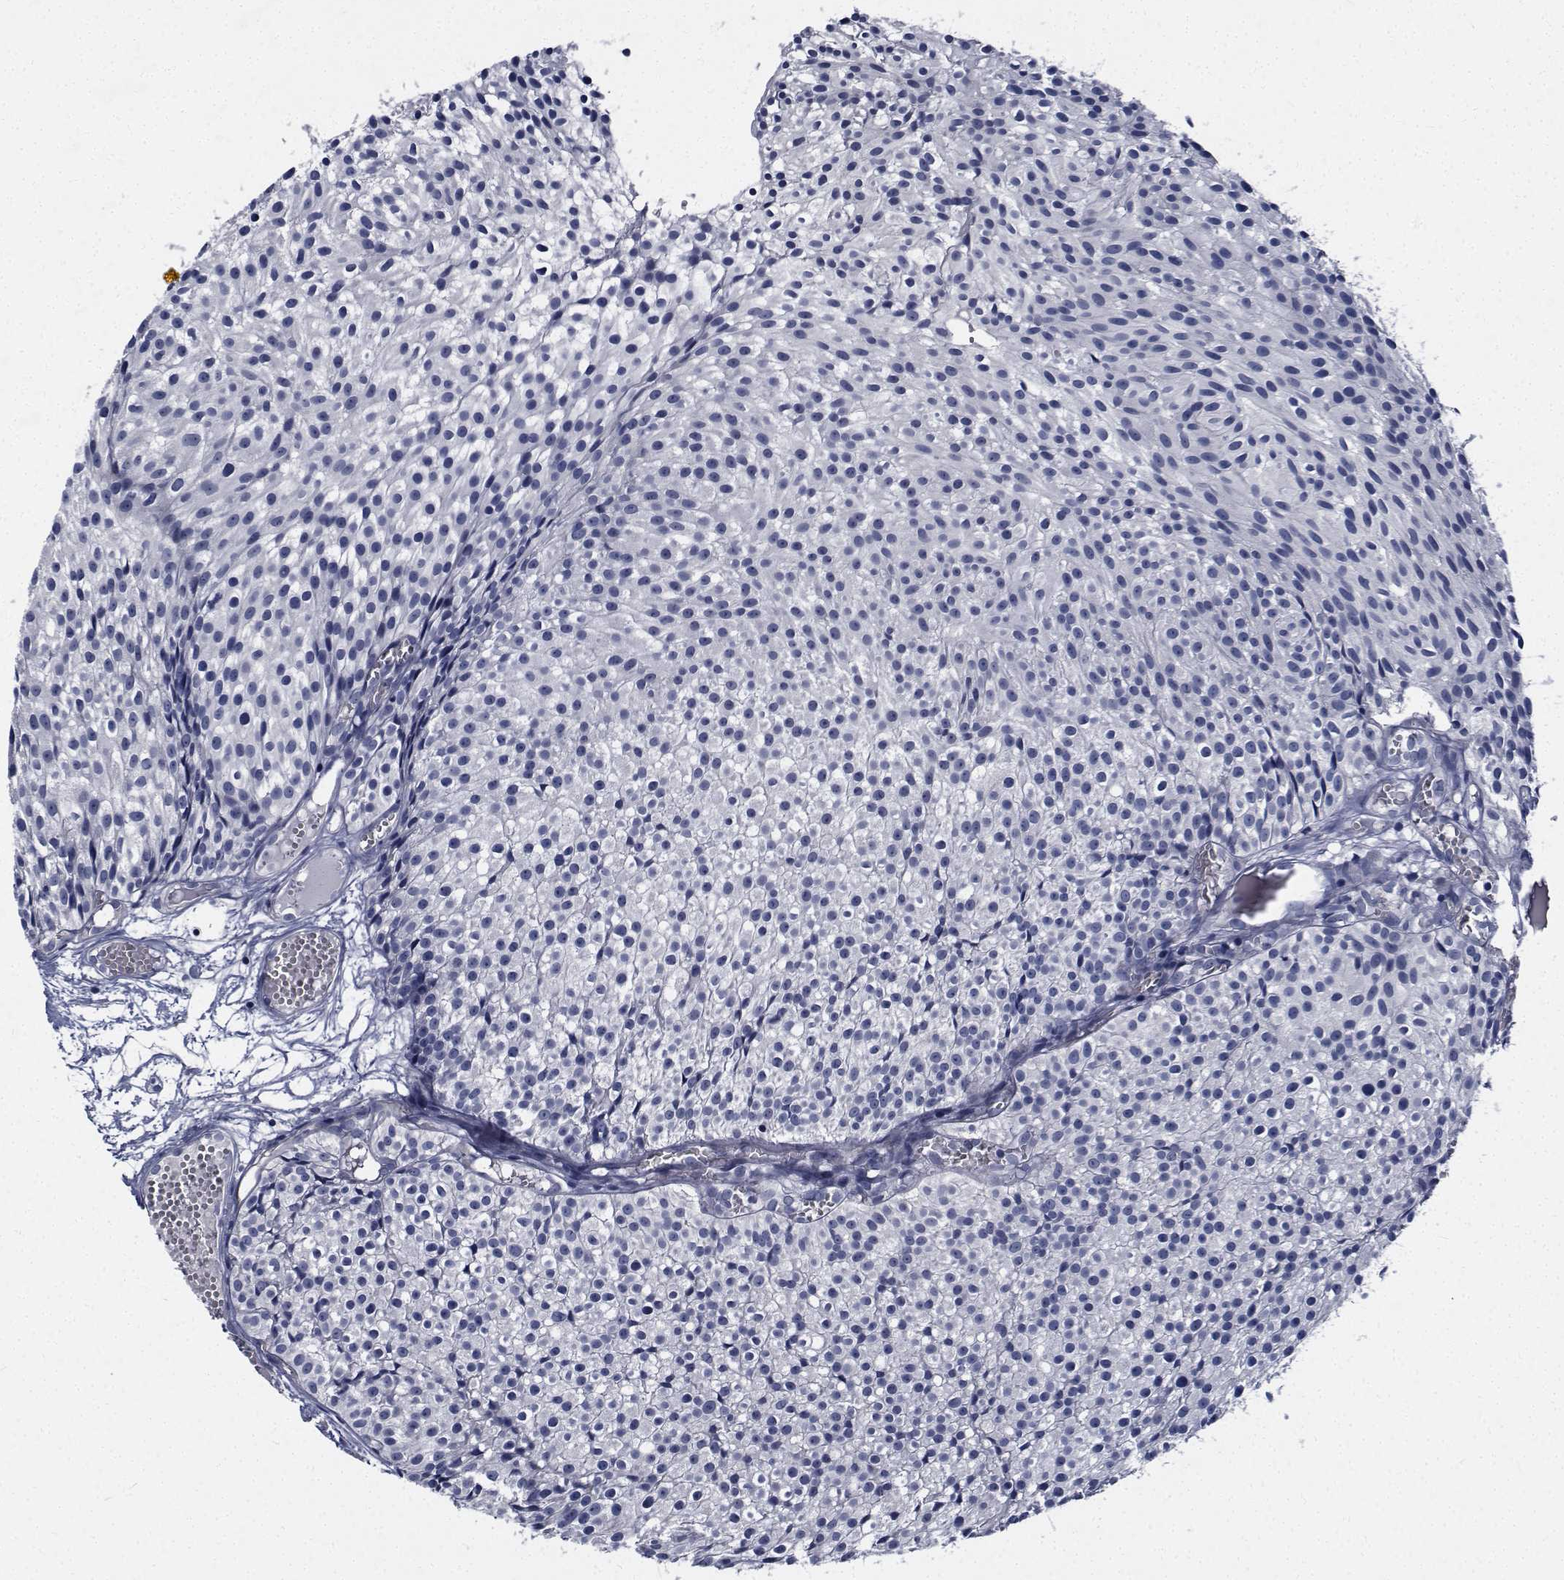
{"staining": {"intensity": "negative", "quantity": "none", "location": "none"}, "tissue": "urothelial cancer", "cell_type": "Tumor cells", "image_type": "cancer", "snomed": [{"axis": "morphology", "description": "Urothelial carcinoma, Low grade"}, {"axis": "topography", "description": "Urinary bladder"}], "caption": "Low-grade urothelial carcinoma stained for a protein using immunohistochemistry shows no staining tumor cells.", "gene": "TTBK1", "patient": {"sex": "male", "age": 63}}